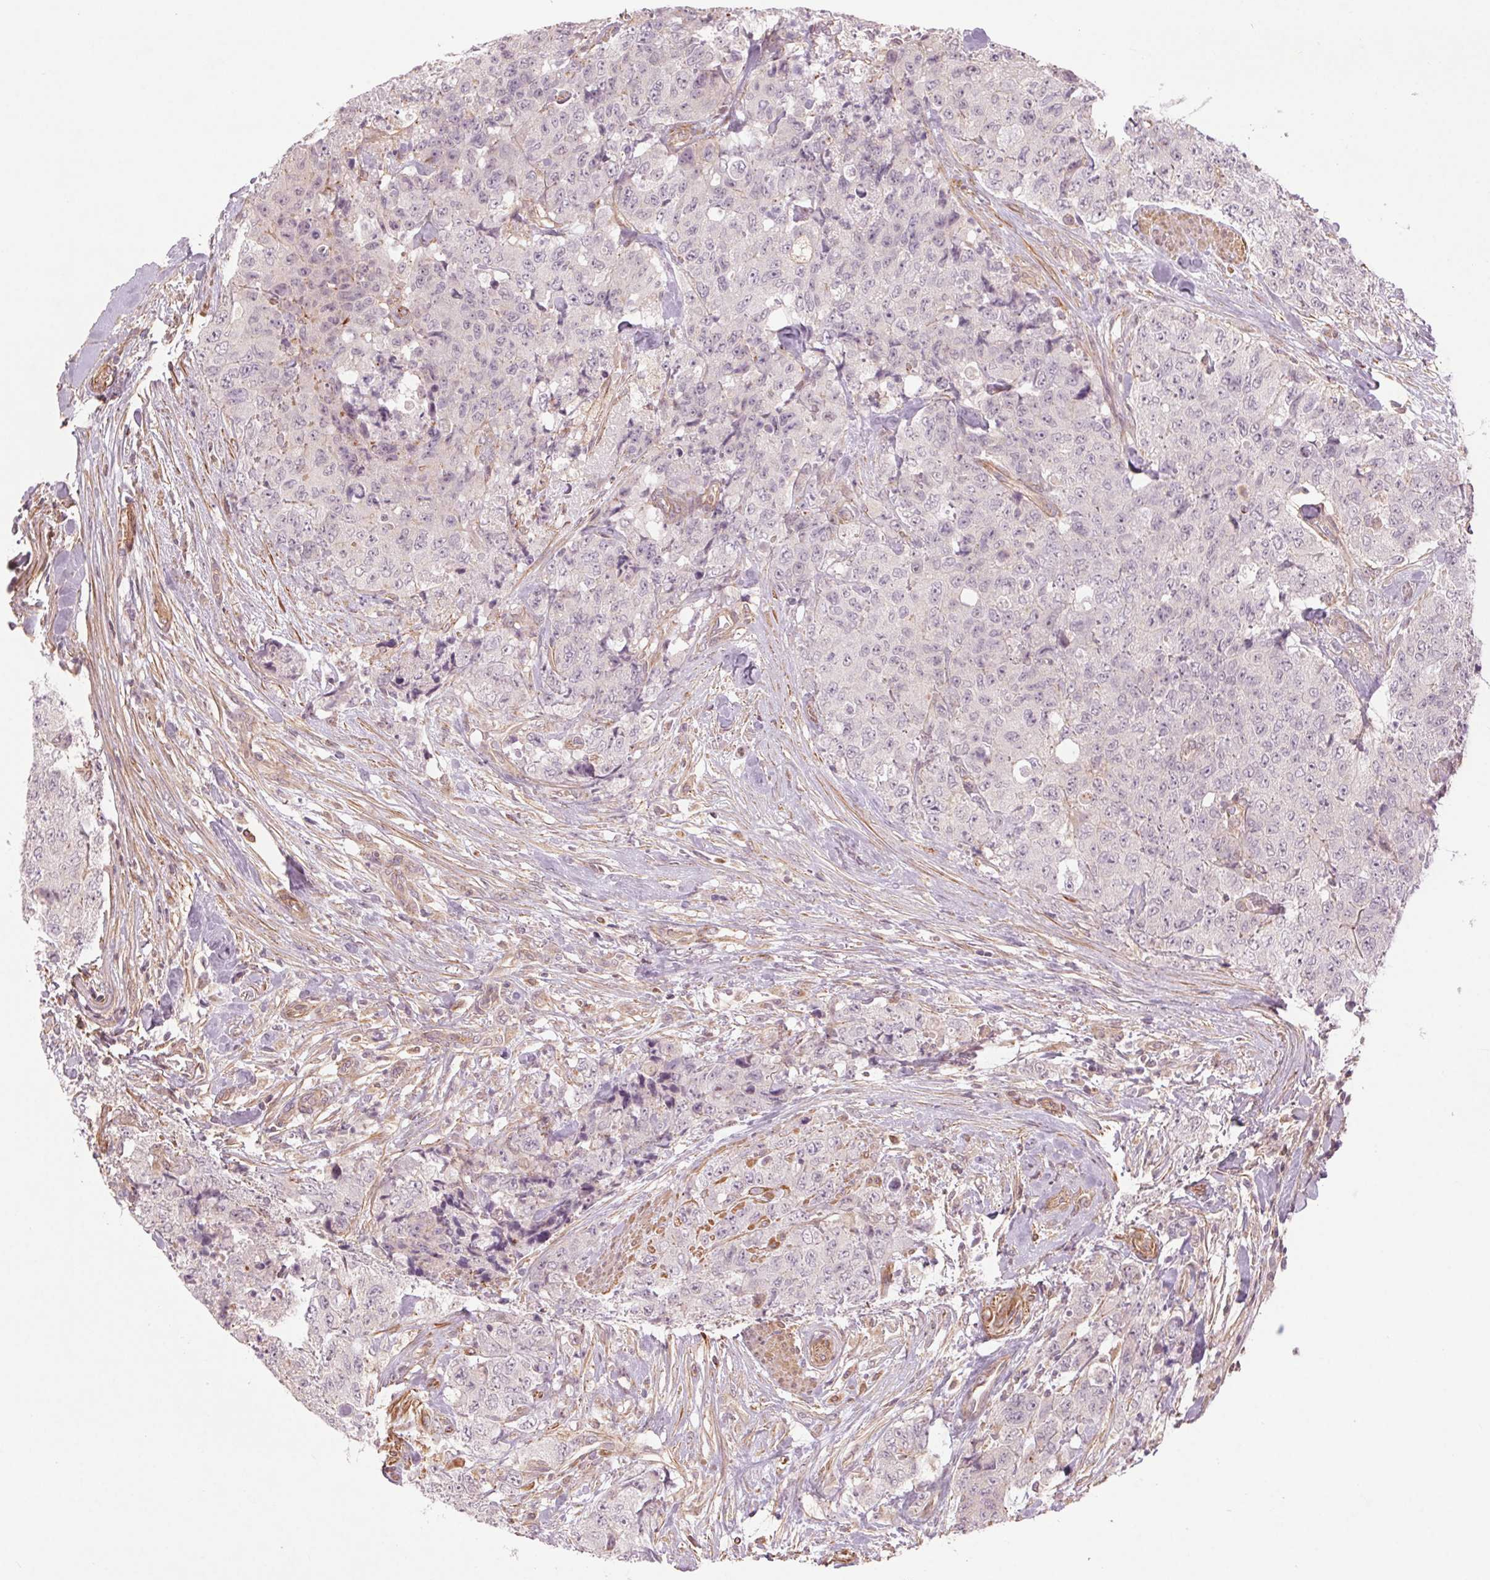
{"staining": {"intensity": "negative", "quantity": "none", "location": "none"}, "tissue": "urothelial cancer", "cell_type": "Tumor cells", "image_type": "cancer", "snomed": [{"axis": "morphology", "description": "Urothelial carcinoma, High grade"}, {"axis": "topography", "description": "Urinary bladder"}], "caption": "Photomicrograph shows no protein staining in tumor cells of high-grade urothelial carcinoma tissue. (DAB immunohistochemistry (IHC), high magnification).", "gene": "CCSER1", "patient": {"sex": "female", "age": 78}}